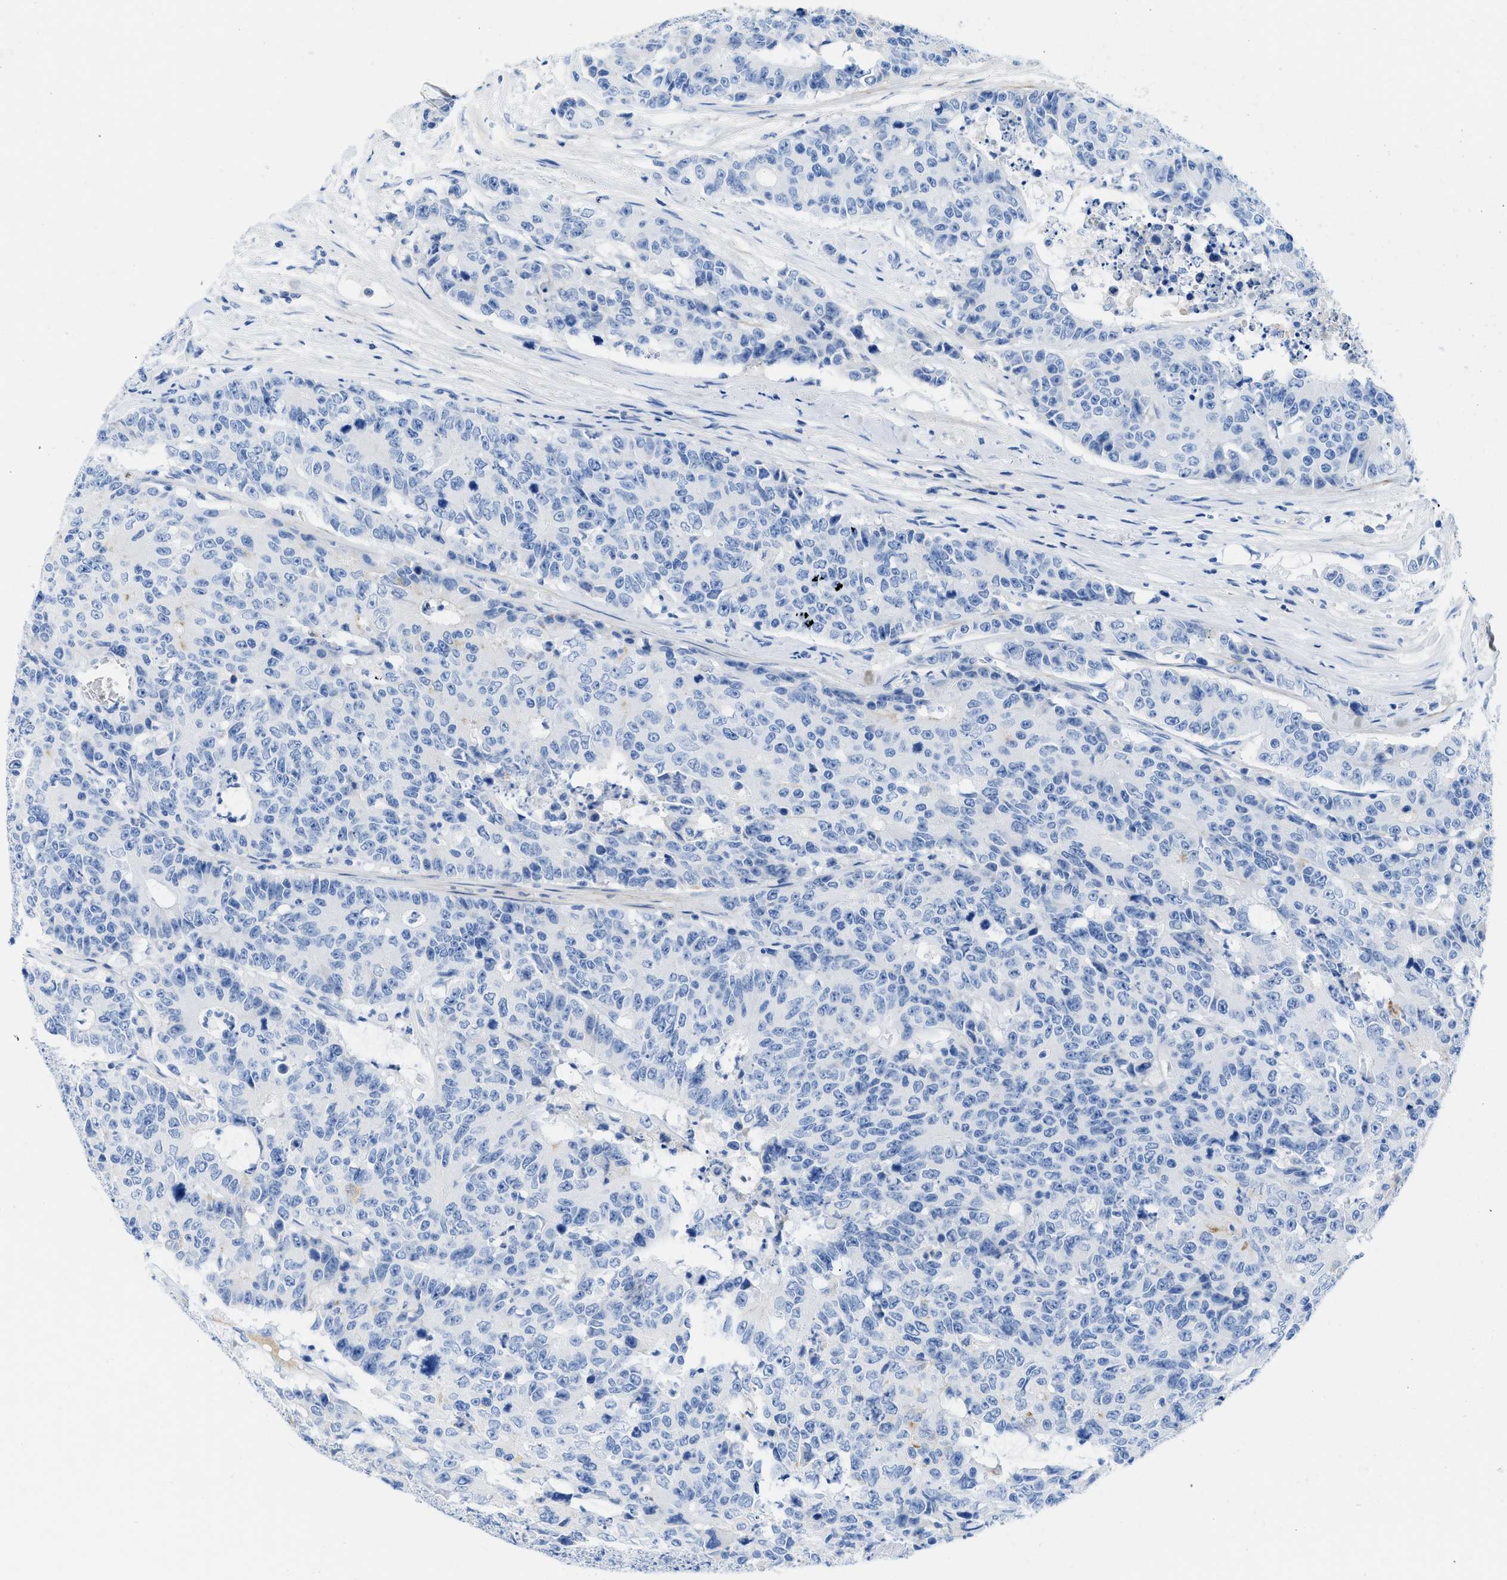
{"staining": {"intensity": "negative", "quantity": "none", "location": "none"}, "tissue": "colorectal cancer", "cell_type": "Tumor cells", "image_type": "cancer", "snomed": [{"axis": "morphology", "description": "Adenocarcinoma, NOS"}, {"axis": "topography", "description": "Colon"}], "caption": "This is an immunohistochemistry (IHC) micrograph of human colorectal cancer (adenocarcinoma). There is no expression in tumor cells.", "gene": "COL3A1", "patient": {"sex": "female", "age": 86}}